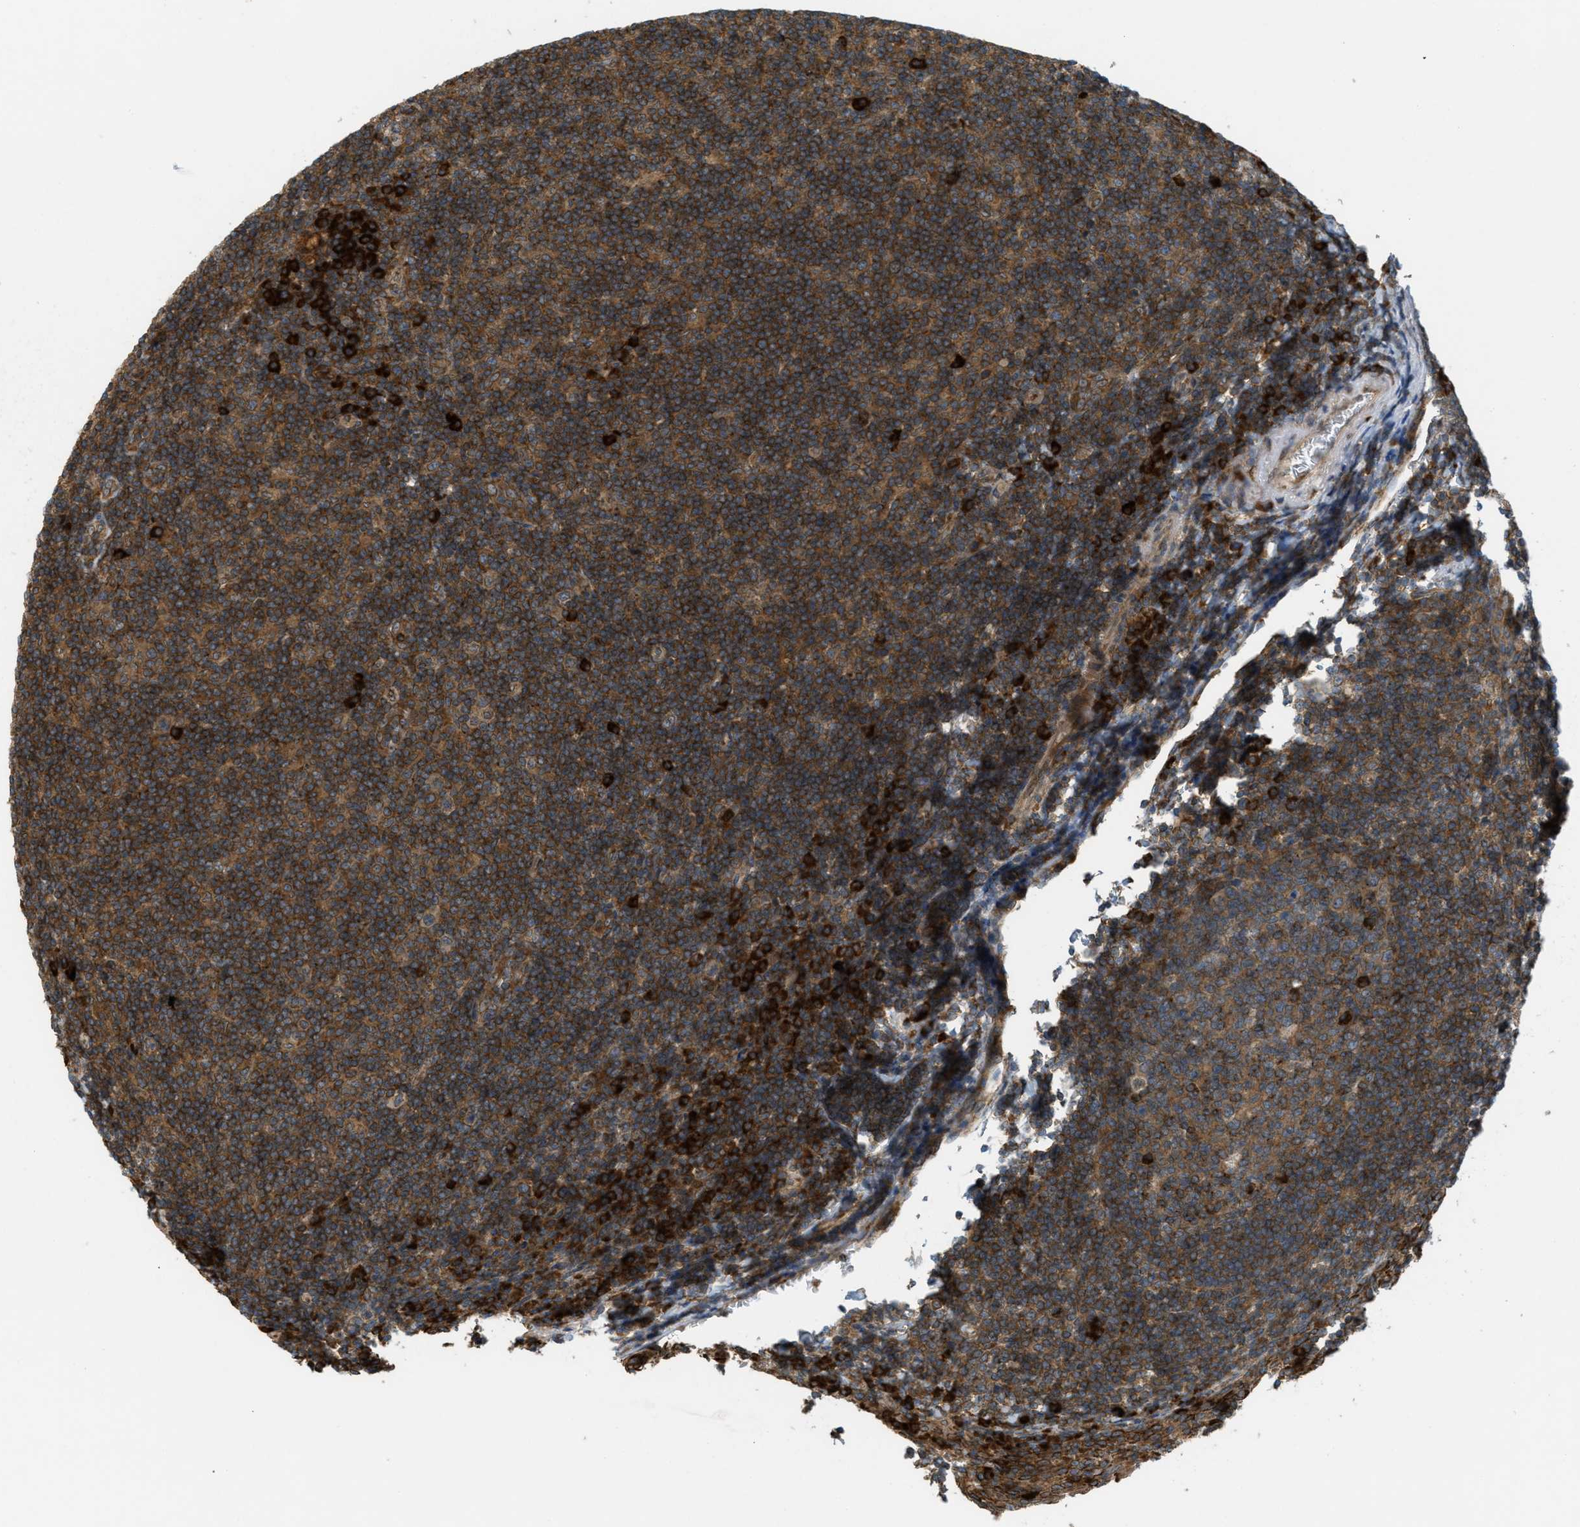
{"staining": {"intensity": "moderate", "quantity": ">75%", "location": "cytoplasmic/membranous"}, "tissue": "tonsil", "cell_type": "Germinal center cells", "image_type": "normal", "snomed": [{"axis": "morphology", "description": "Normal tissue, NOS"}, {"axis": "topography", "description": "Tonsil"}], "caption": "An immunohistochemistry photomicrograph of normal tissue is shown. Protein staining in brown shows moderate cytoplasmic/membranous positivity in tonsil within germinal center cells. (Stains: DAB in brown, nuclei in blue, Microscopy: brightfield microscopy at high magnification).", "gene": "PCDH18", "patient": {"sex": "male", "age": 37}}